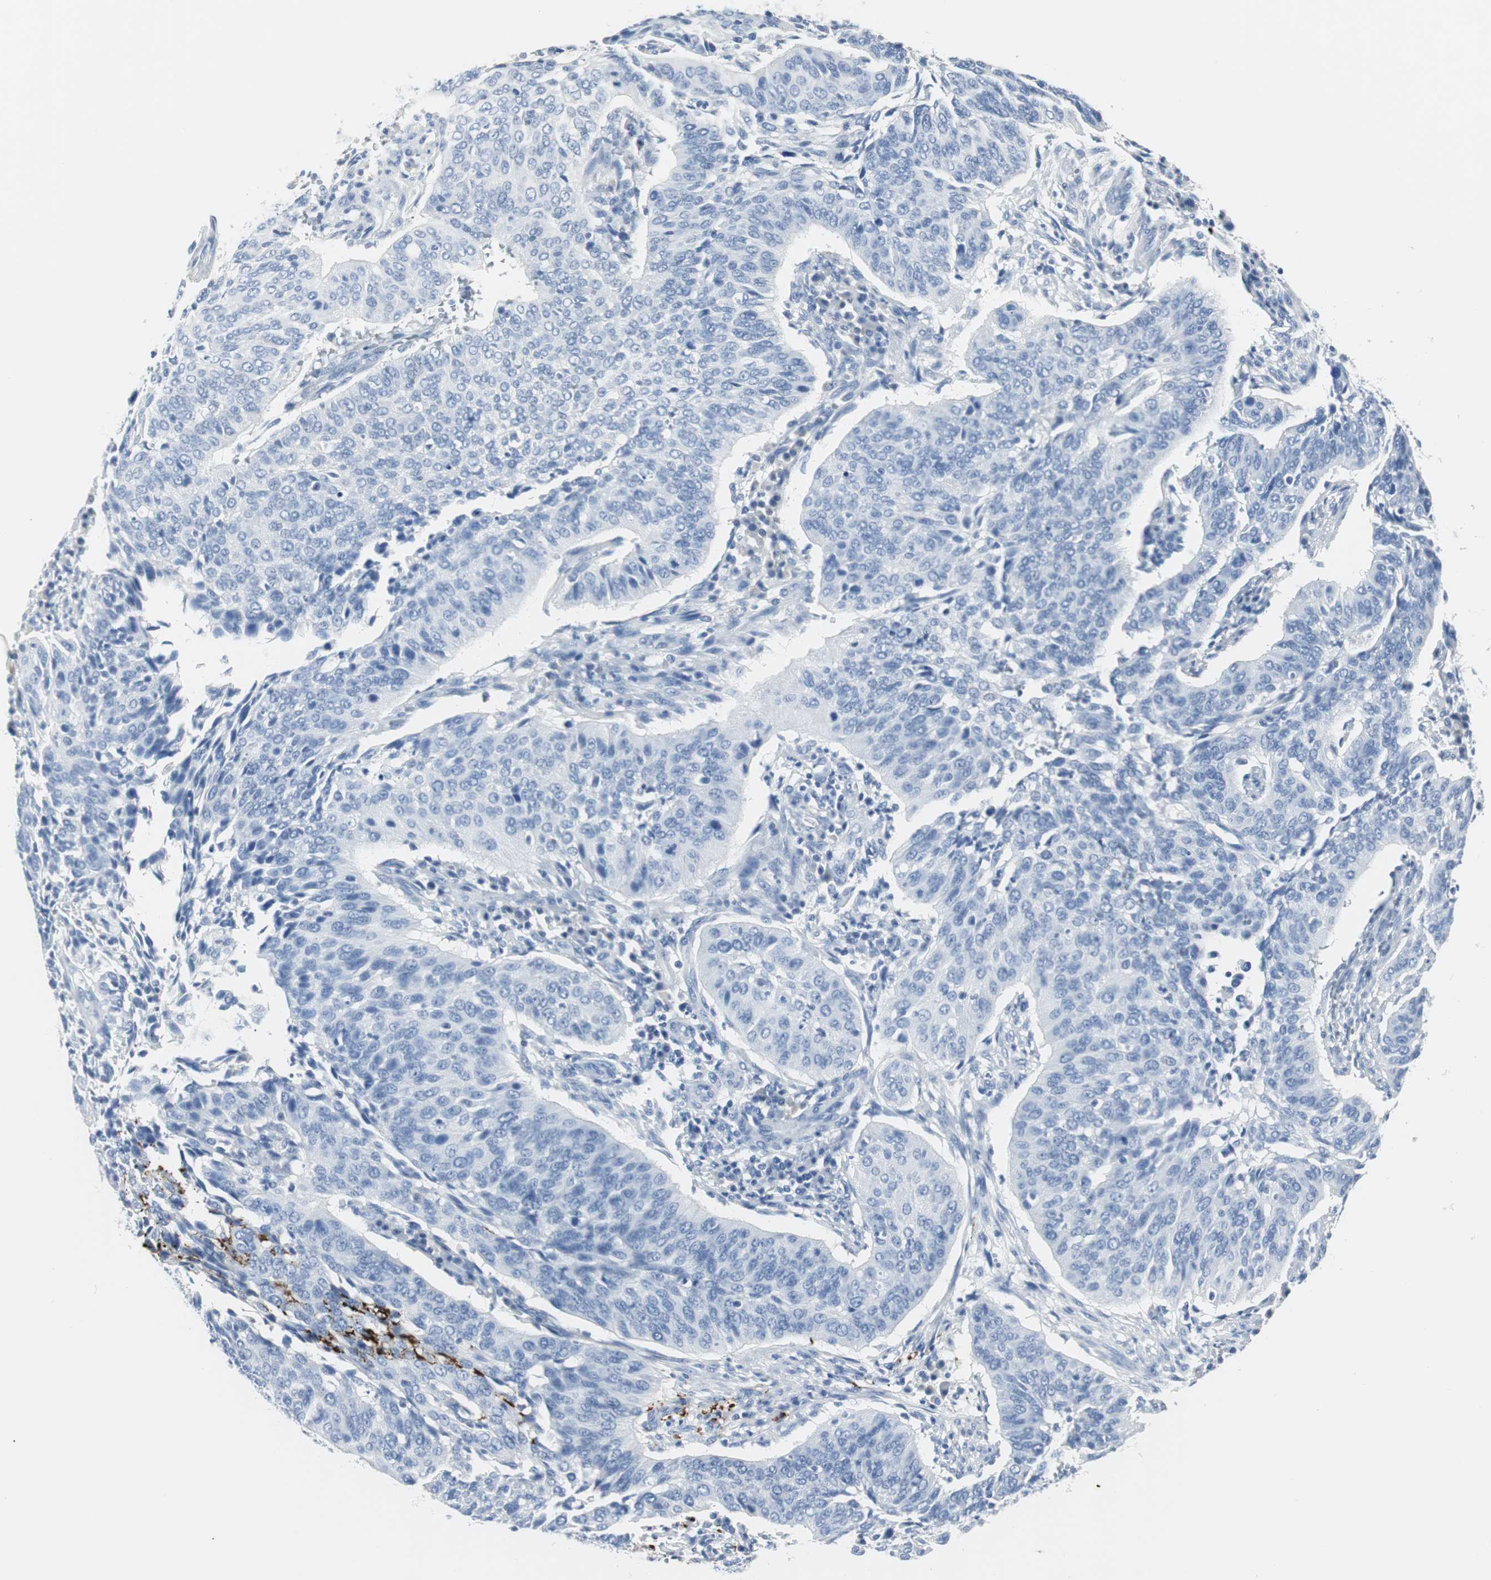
{"staining": {"intensity": "negative", "quantity": "none", "location": "none"}, "tissue": "cervical cancer", "cell_type": "Tumor cells", "image_type": "cancer", "snomed": [{"axis": "morphology", "description": "Squamous cell carcinoma, NOS"}, {"axis": "topography", "description": "Cervix"}], "caption": "IHC histopathology image of neoplastic tissue: cervical squamous cell carcinoma stained with DAB exhibits no significant protein expression in tumor cells. (Immunohistochemistry, brightfield microscopy, high magnification).", "gene": "GAP43", "patient": {"sex": "female", "age": 39}}